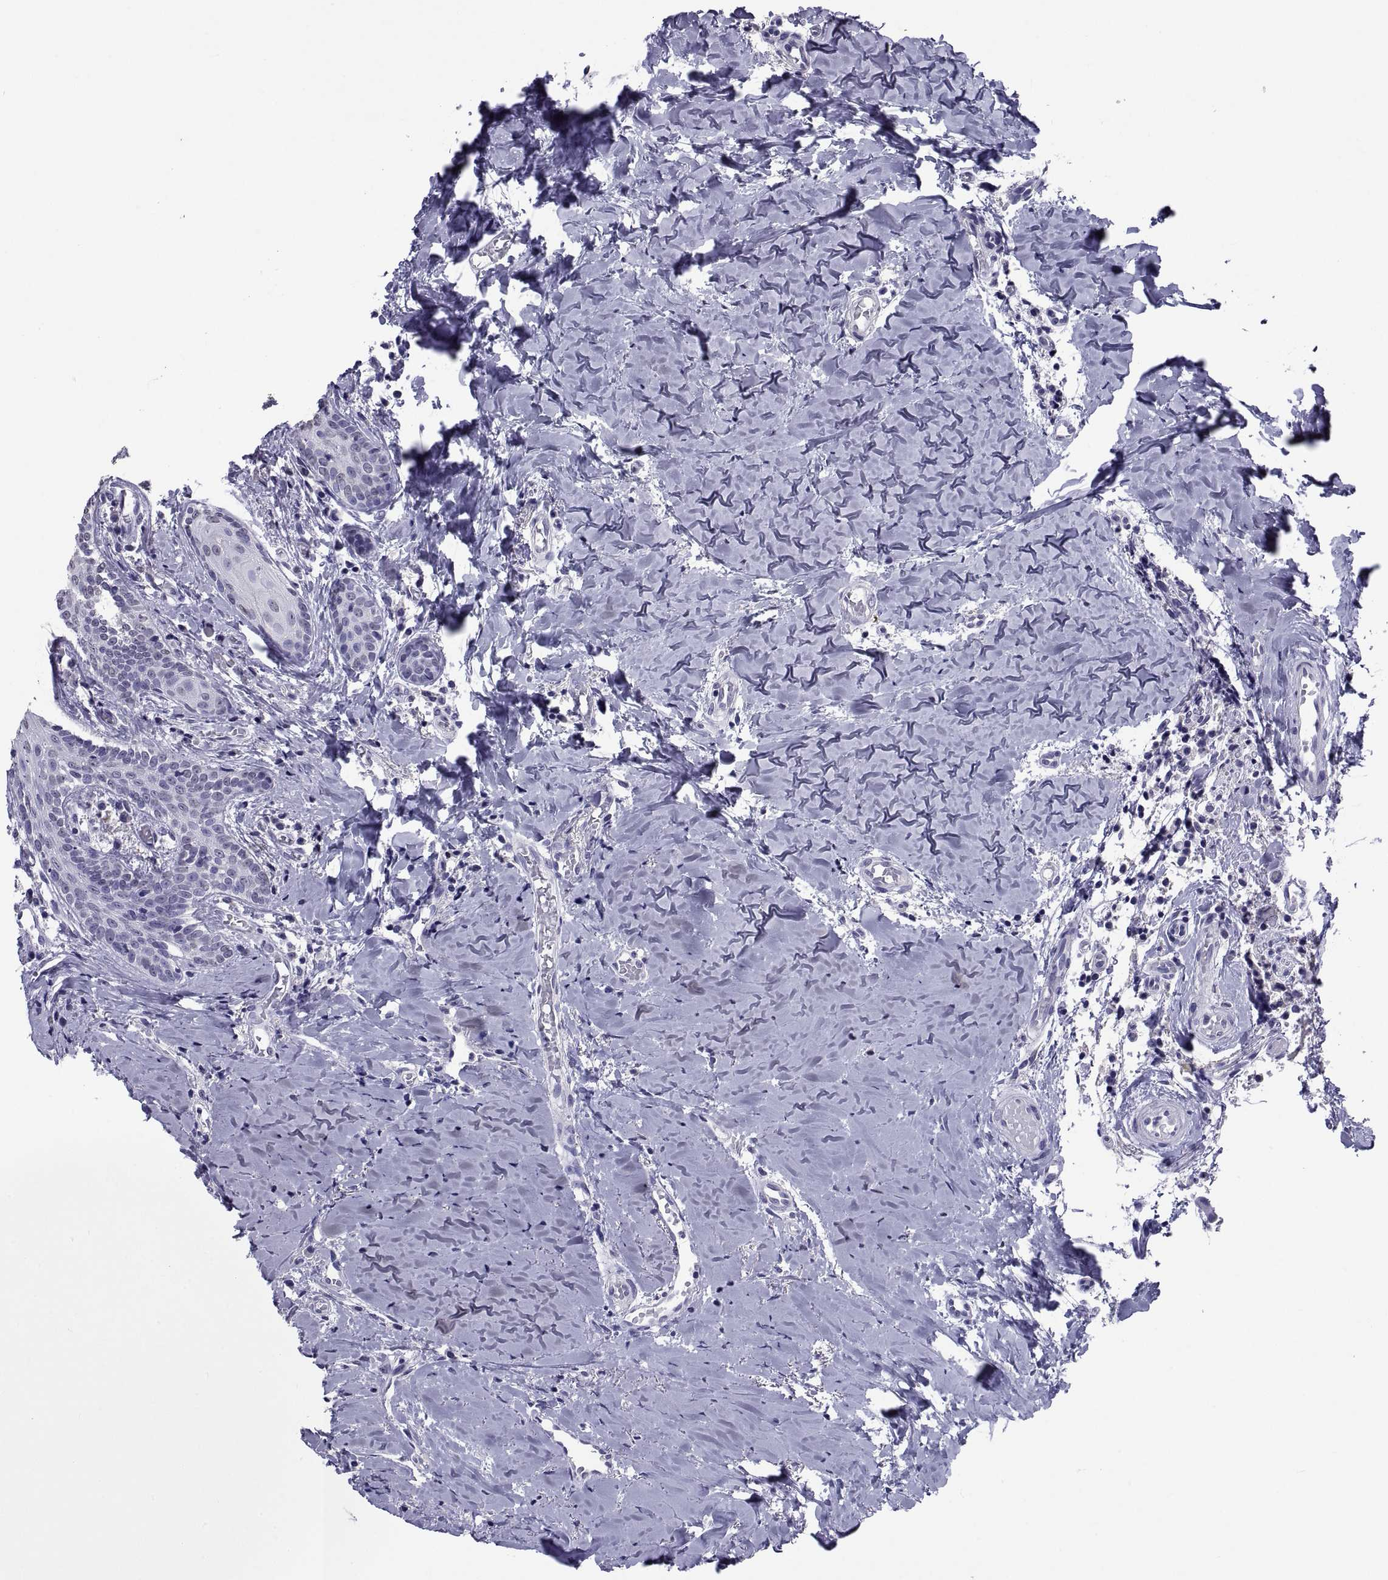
{"staining": {"intensity": "negative", "quantity": "none", "location": "none"}, "tissue": "head and neck cancer", "cell_type": "Tumor cells", "image_type": "cancer", "snomed": [{"axis": "morphology", "description": "Normal tissue, NOS"}, {"axis": "morphology", "description": "Squamous cell carcinoma, NOS"}, {"axis": "topography", "description": "Oral tissue"}, {"axis": "topography", "description": "Salivary gland"}, {"axis": "topography", "description": "Head-Neck"}], "caption": "This is a micrograph of immunohistochemistry (IHC) staining of head and neck cancer, which shows no positivity in tumor cells. The staining was performed using DAB (3,3'-diaminobenzidine) to visualize the protein expression in brown, while the nuclei were stained in blue with hematoxylin (Magnification: 20x).", "gene": "TGFBR3L", "patient": {"sex": "female", "age": 62}}